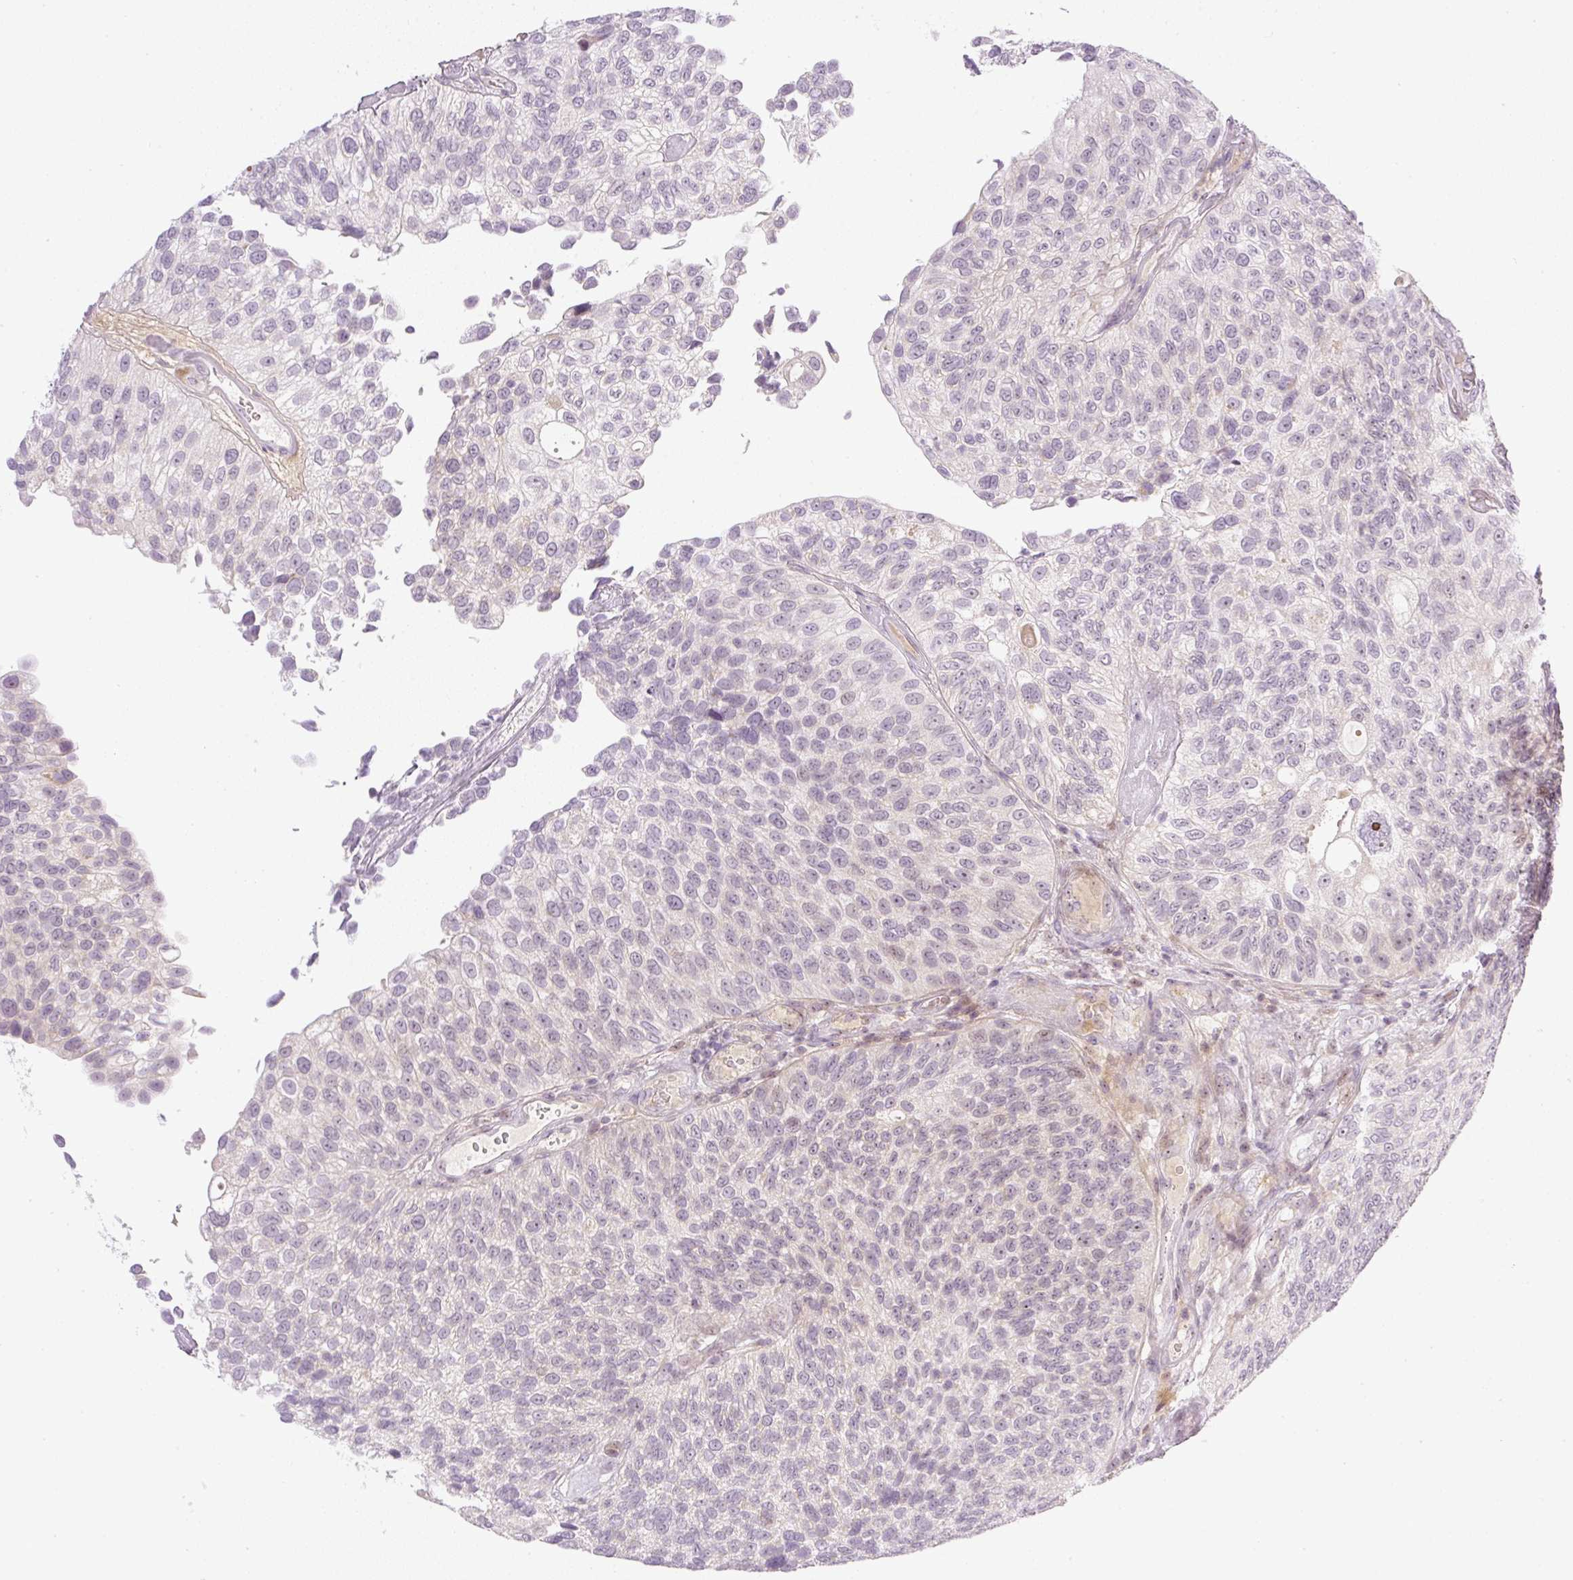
{"staining": {"intensity": "moderate", "quantity": "<25%", "location": "nuclear"}, "tissue": "urothelial cancer", "cell_type": "Tumor cells", "image_type": "cancer", "snomed": [{"axis": "morphology", "description": "Urothelial carcinoma, NOS"}, {"axis": "topography", "description": "Urinary bladder"}], "caption": "An immunohistochemistry micrograph of neoplastic tissue is shown. Protein staining in brown shows moderate nuclear positivity in urothelial cancer within tumor cells.", "gene": "AAR2", "patient": {"sex": "male", "age": 87}}